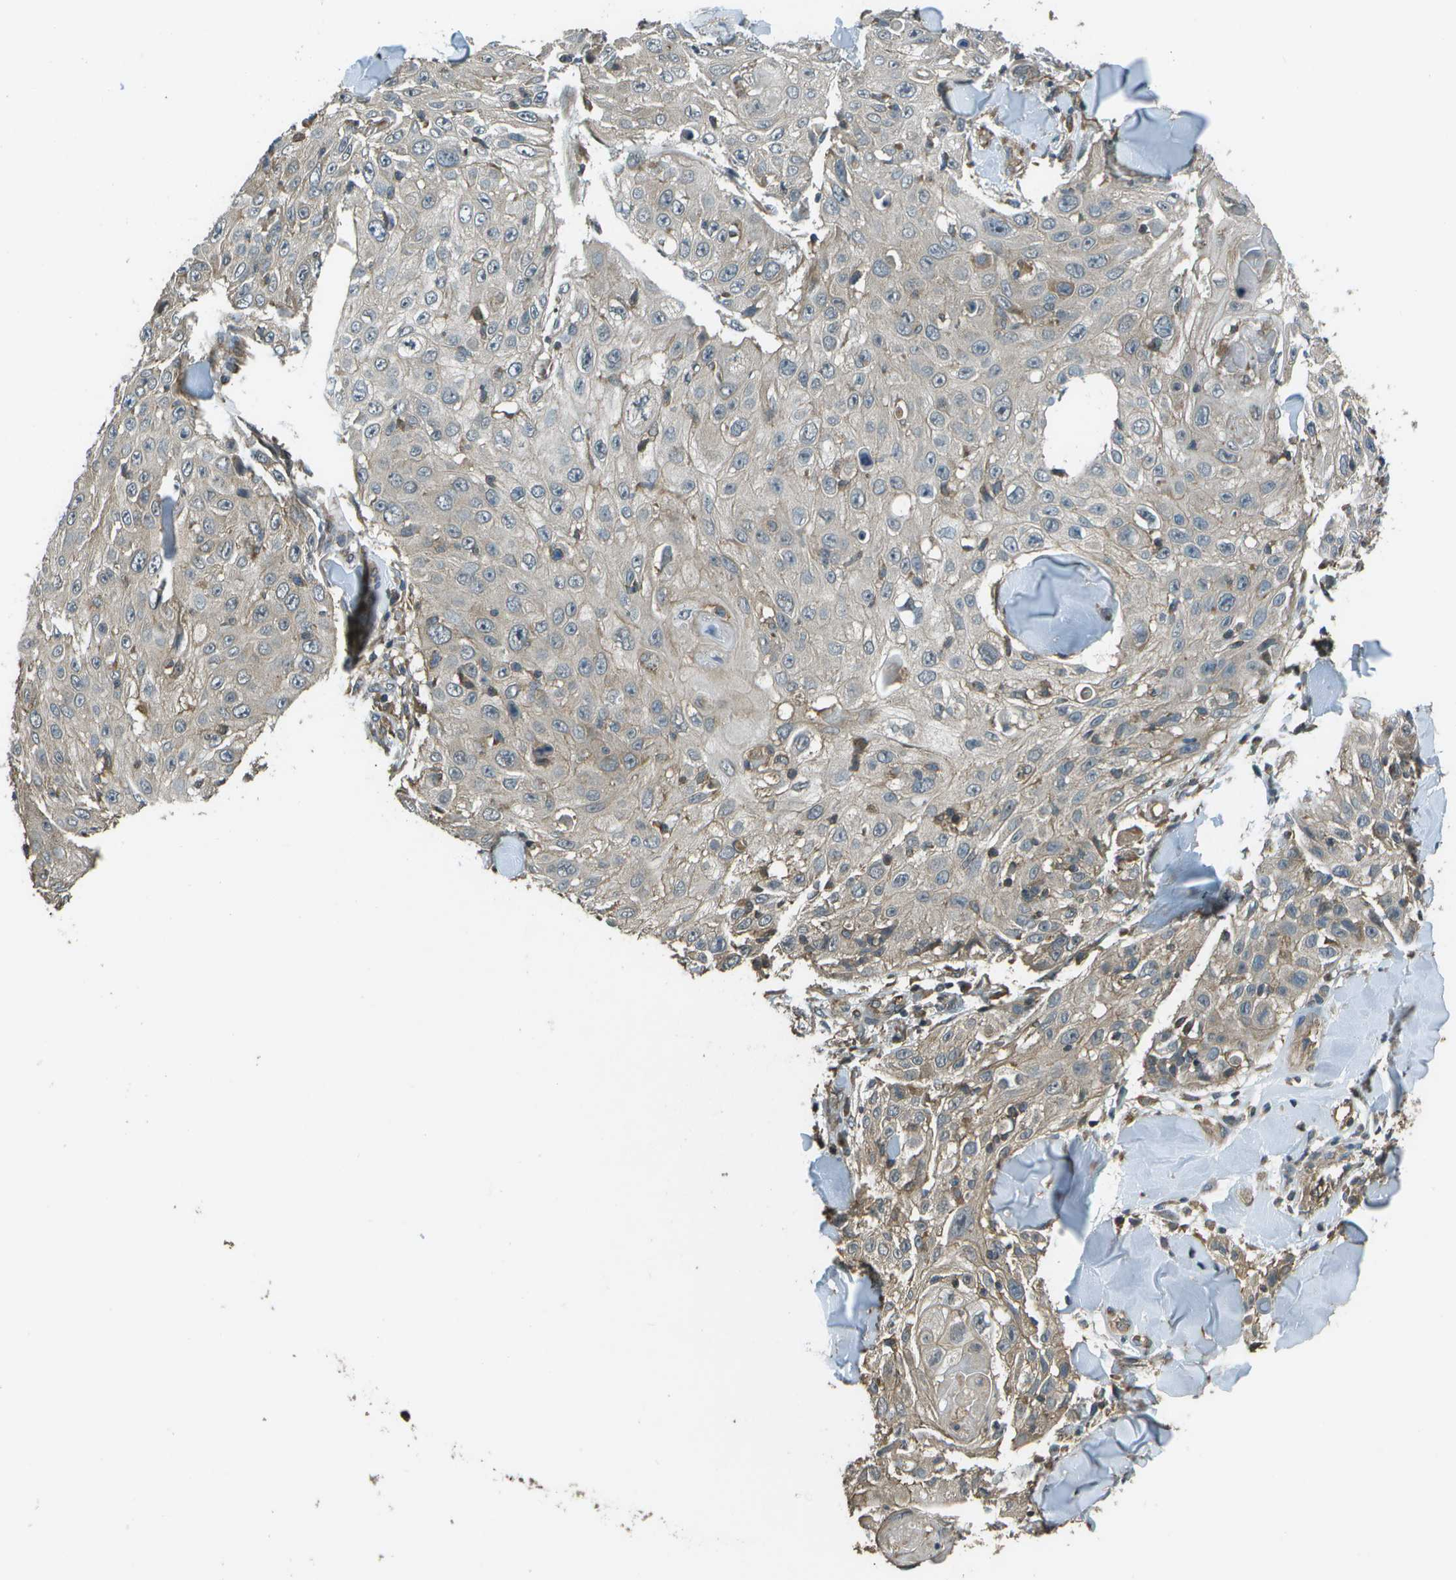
{"staining": {"intensity": "weak", "quantity": "<25%", "location": "cytoplasmic/membranous"}, "tissue": "skin cancer", "cell_type": "Tumor cells", "image_type": "cancer", "snomed": [{"axis": "morphology", "description": "Squamous cell carcinoma, NOS"}, {"axis": "topography", "description": "Skin"}], "caption": "Immunohistochemistry micrograph of neoplastic tissue: human skin cancer stained with DAB (3,3'-diaminobenzidine) exhibits no significant protein expression in tumor cells.", "gene": "PLPBP", "patient": {"sex": "male", "age": 86}}